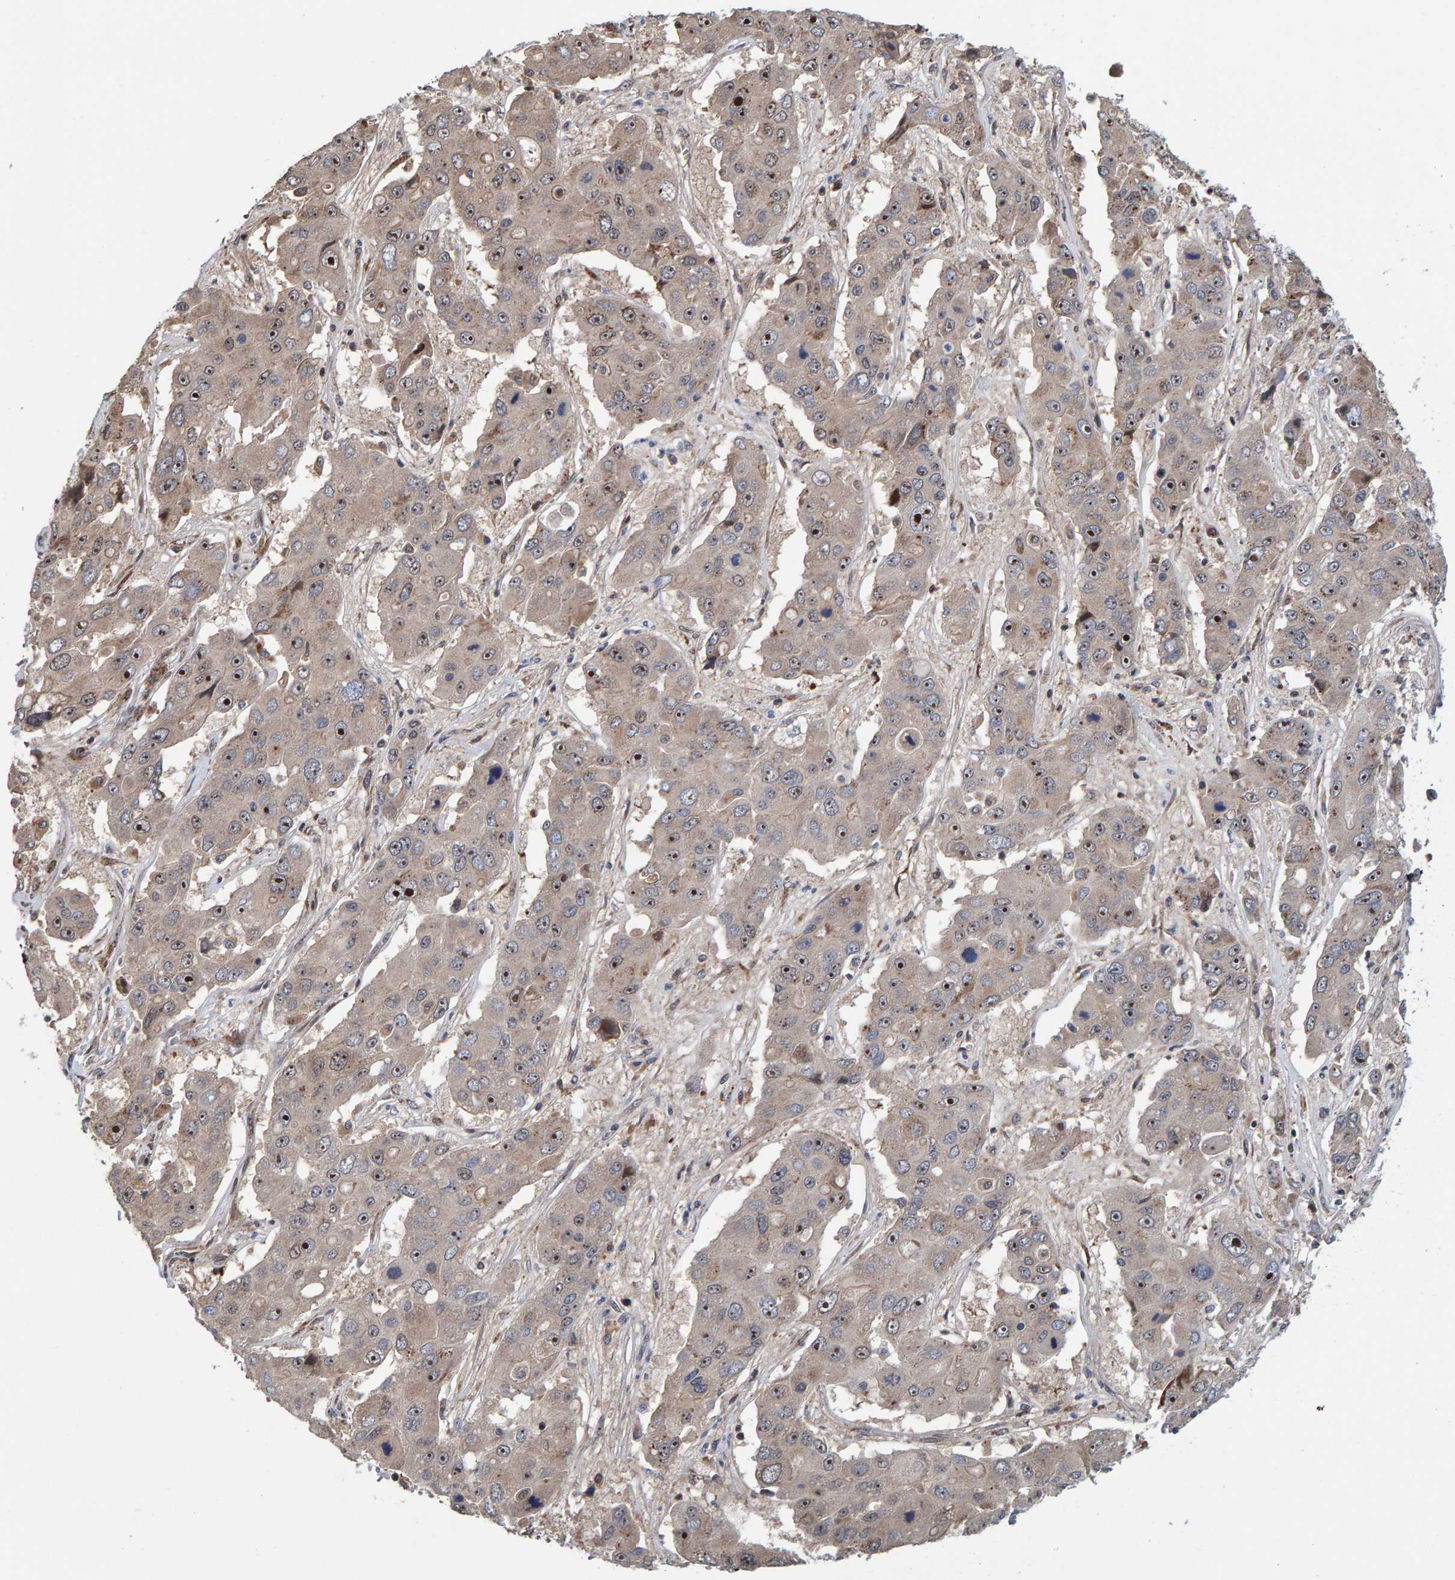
{"staining": {"intensity": "moderate", "quantity": ">75%", "location": "cytoplasmic/membranous,nuclear"}, "tissue": "liver cancer", "cell_type": "Tumor cells", "image_type": "cancer", "snomed": [{"axis": "morphology", "description": "Cholangiocarcinoma"}, {"axis": "topography", "description": "Liver"}], "caption": "Brown immunohistochemical staining in liver cholangiocarcinoma displays moderate cytoplasmic/membranous and nuclear staining in about >75% of tumor cells.", "gene": "CCDC25", "patient": {"sex": "male", "age": 67}}